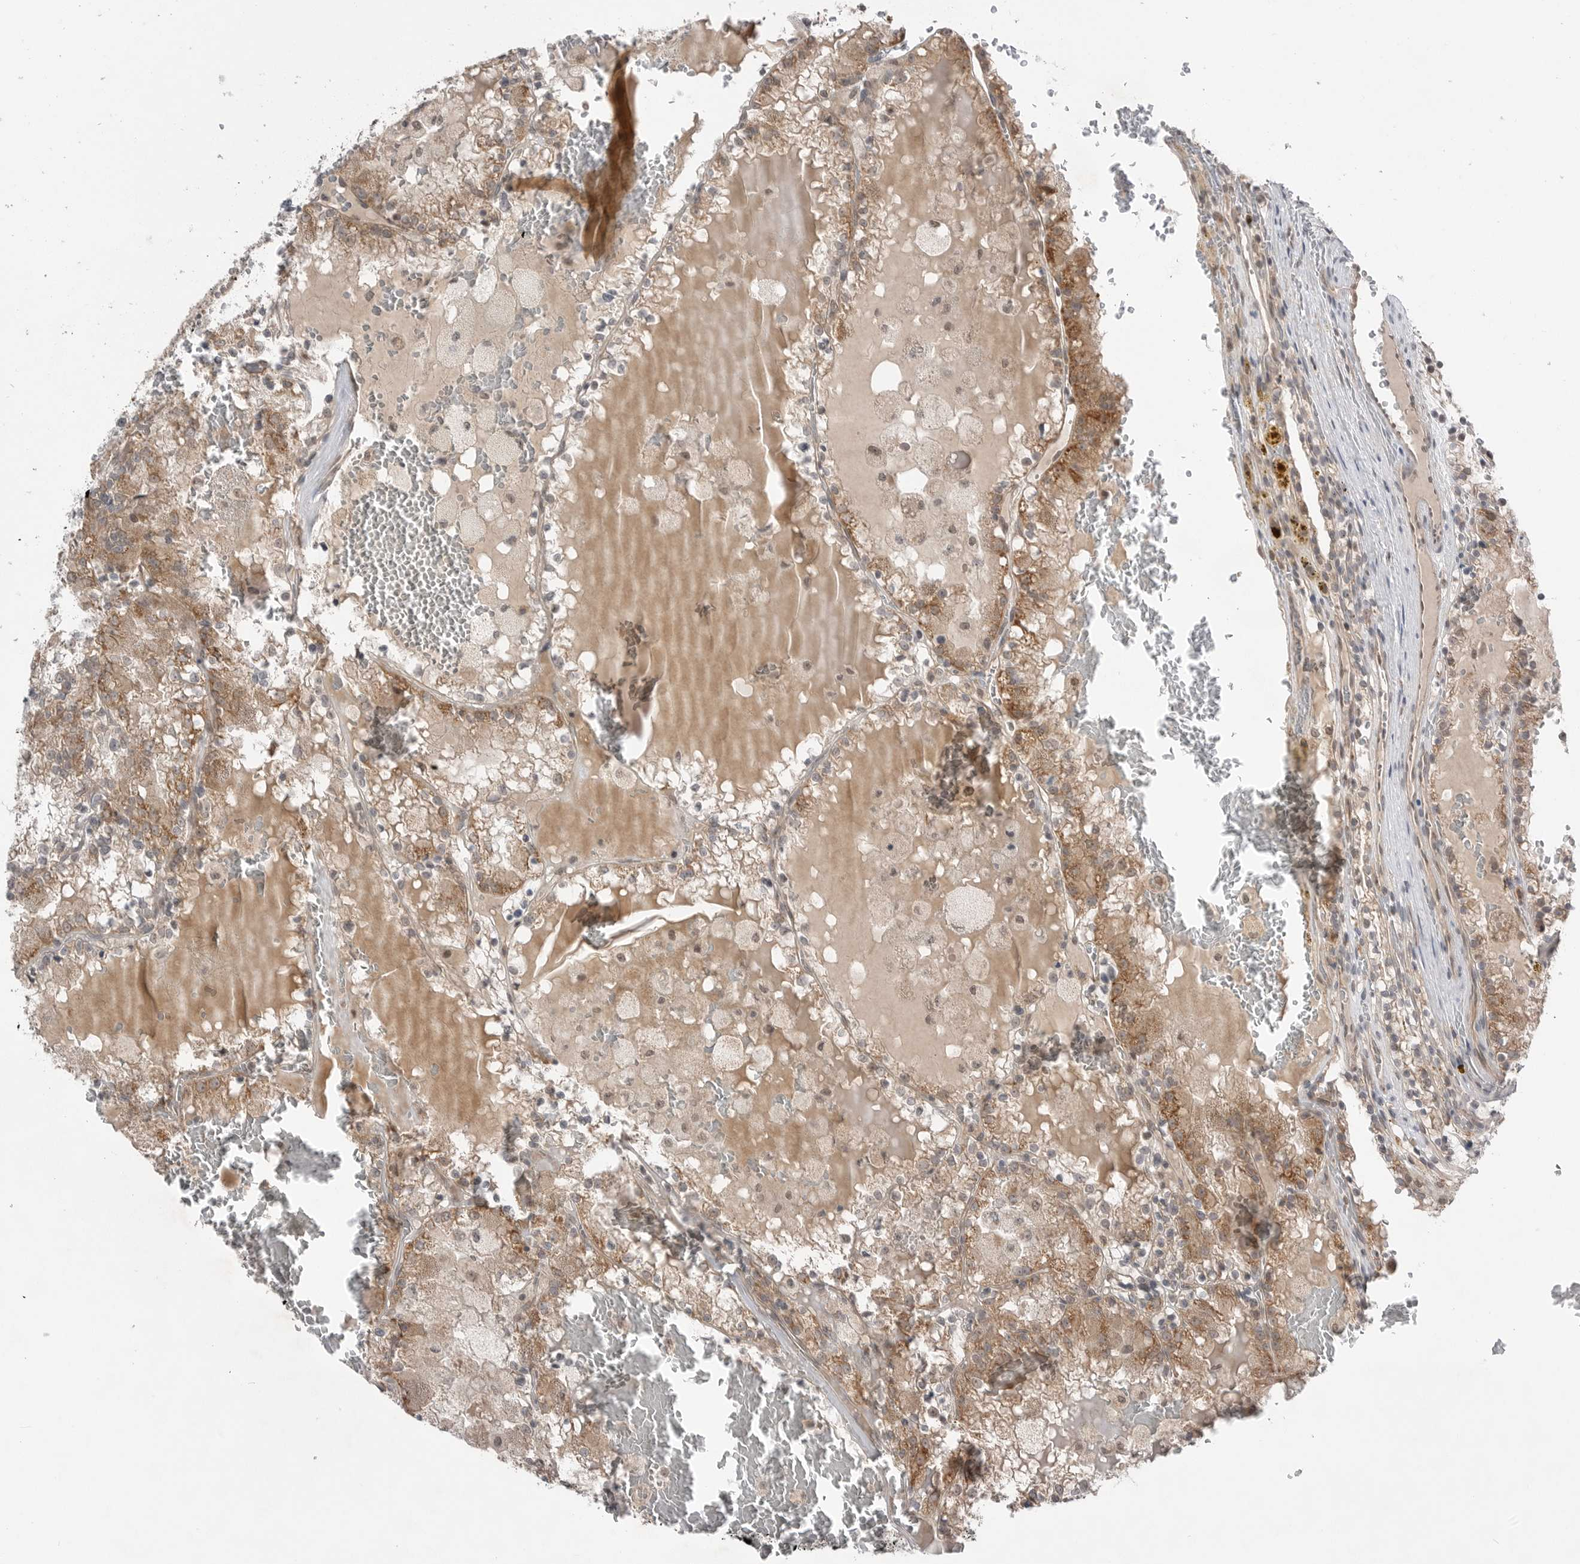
{"staining": {"intensity": "moderate", "quantity": ">75%", "location": "cytoplasmic/membranous"}, "tissue": "renal cancer", "cell_type": "Tumor cells", "image_type": "cancer", "snomed": [{"axis": "morphology", "description": "Adenocarcinoma, NOS"}, {"axis": "topography", "description": "Kidney"}], "caption": "This histopathology image displays immunohistochemistry (IHC) staining of renal adenocarcinoma, with medium moderate cytoplasmic/membranous positivity in about >75% of tumor cells.", "gene": "NTAQ1", "patient": {"sex": "female", "age": 56}}